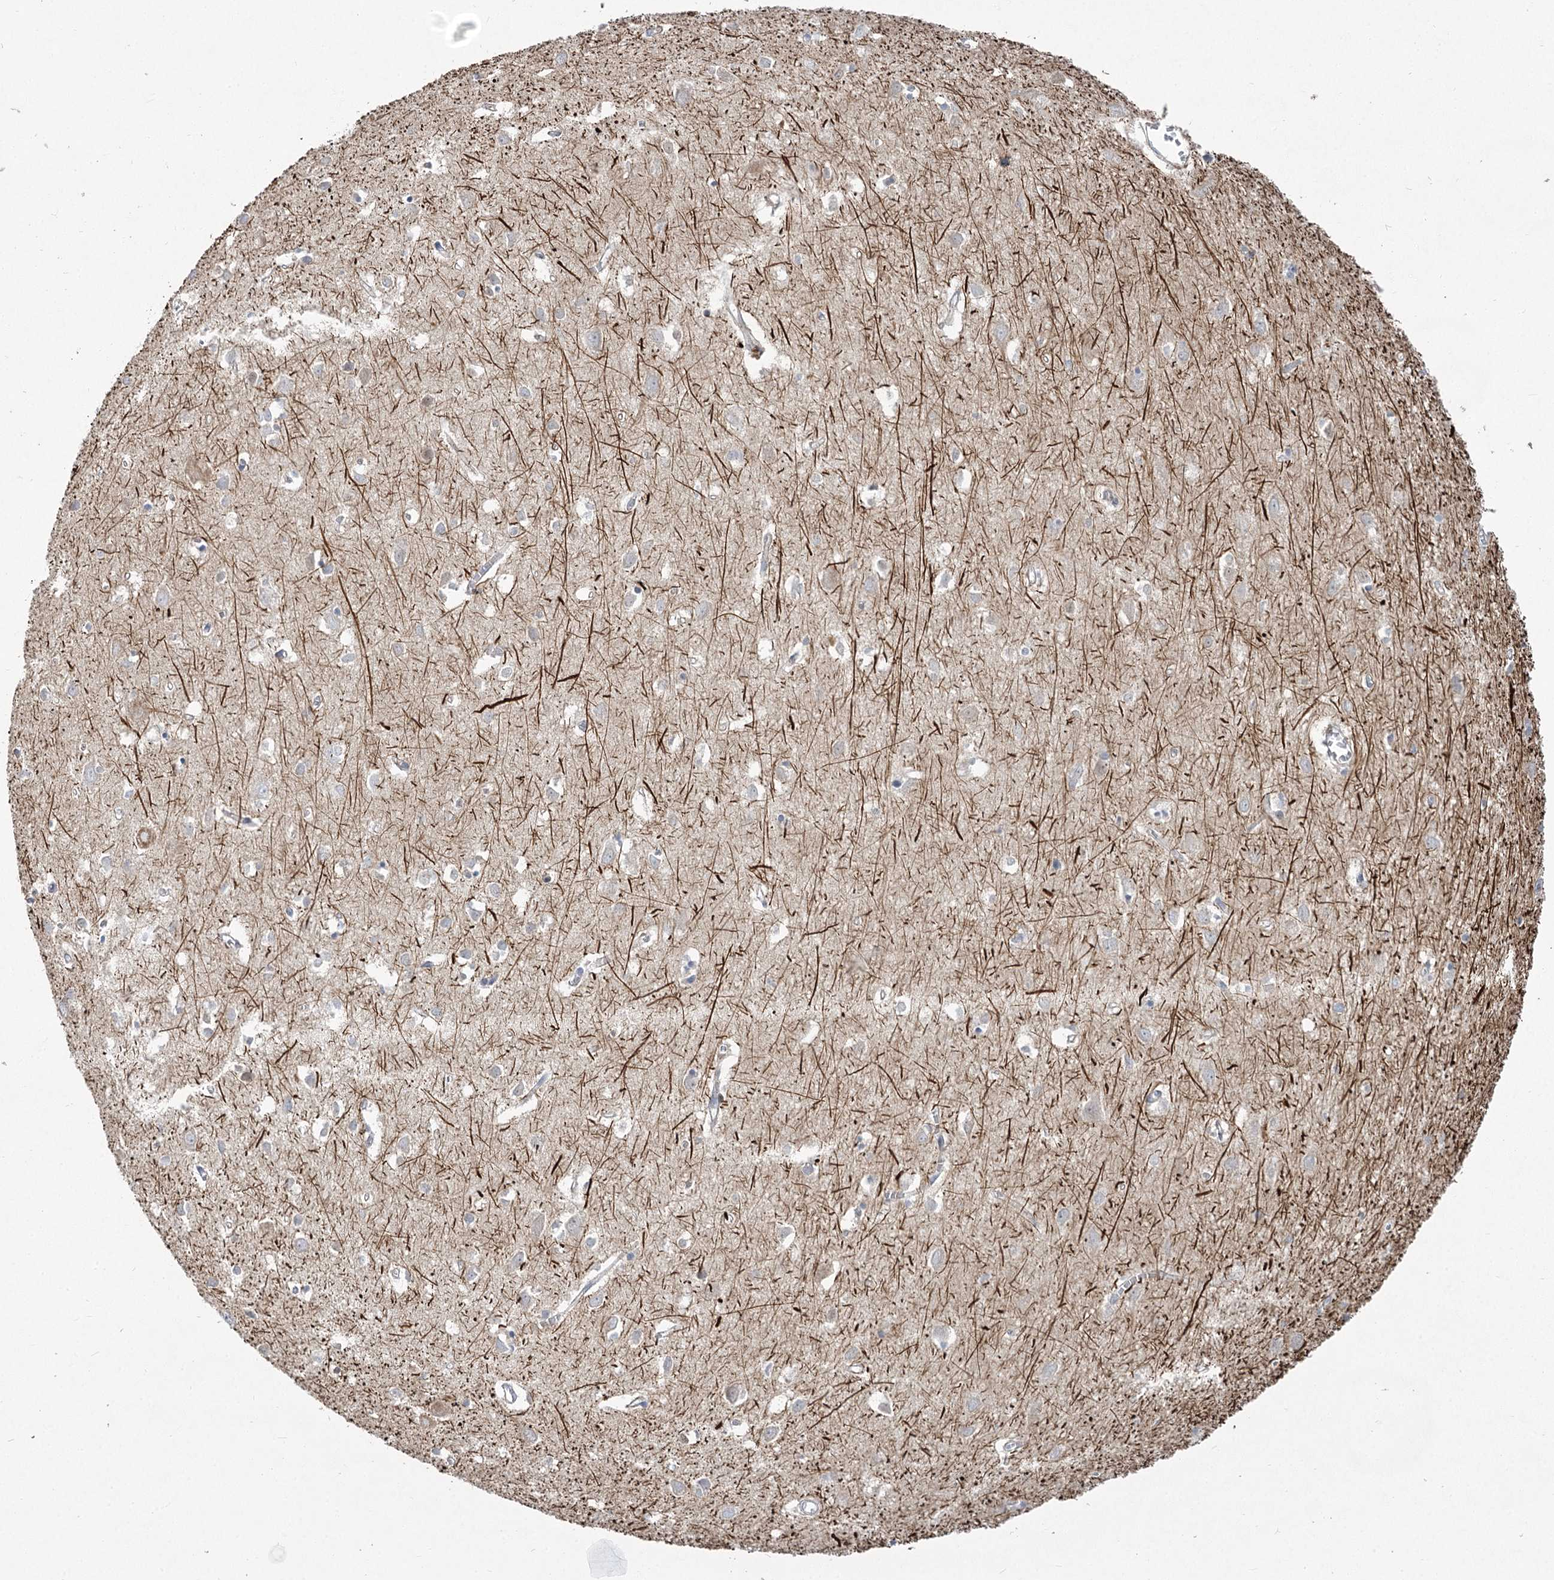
{"staining": {"intensity": "negative", "quantity": "none", "location": "none"}, "tissue": "cerebral cortex", "cell_type": "Endothelial cells", "image_type": "normal", "snomed": [{"axis": "morphology", "description": "Normal tissue, NOS"}, {"axis": "topography", "description": "Cerebral cortex"}], "caption": "Immunohistochemistry of benign human cerebral cortex displays no expression in endothelial cells.", "gene": "CEP164", "patient": {"sex": "female", "age": 64}}